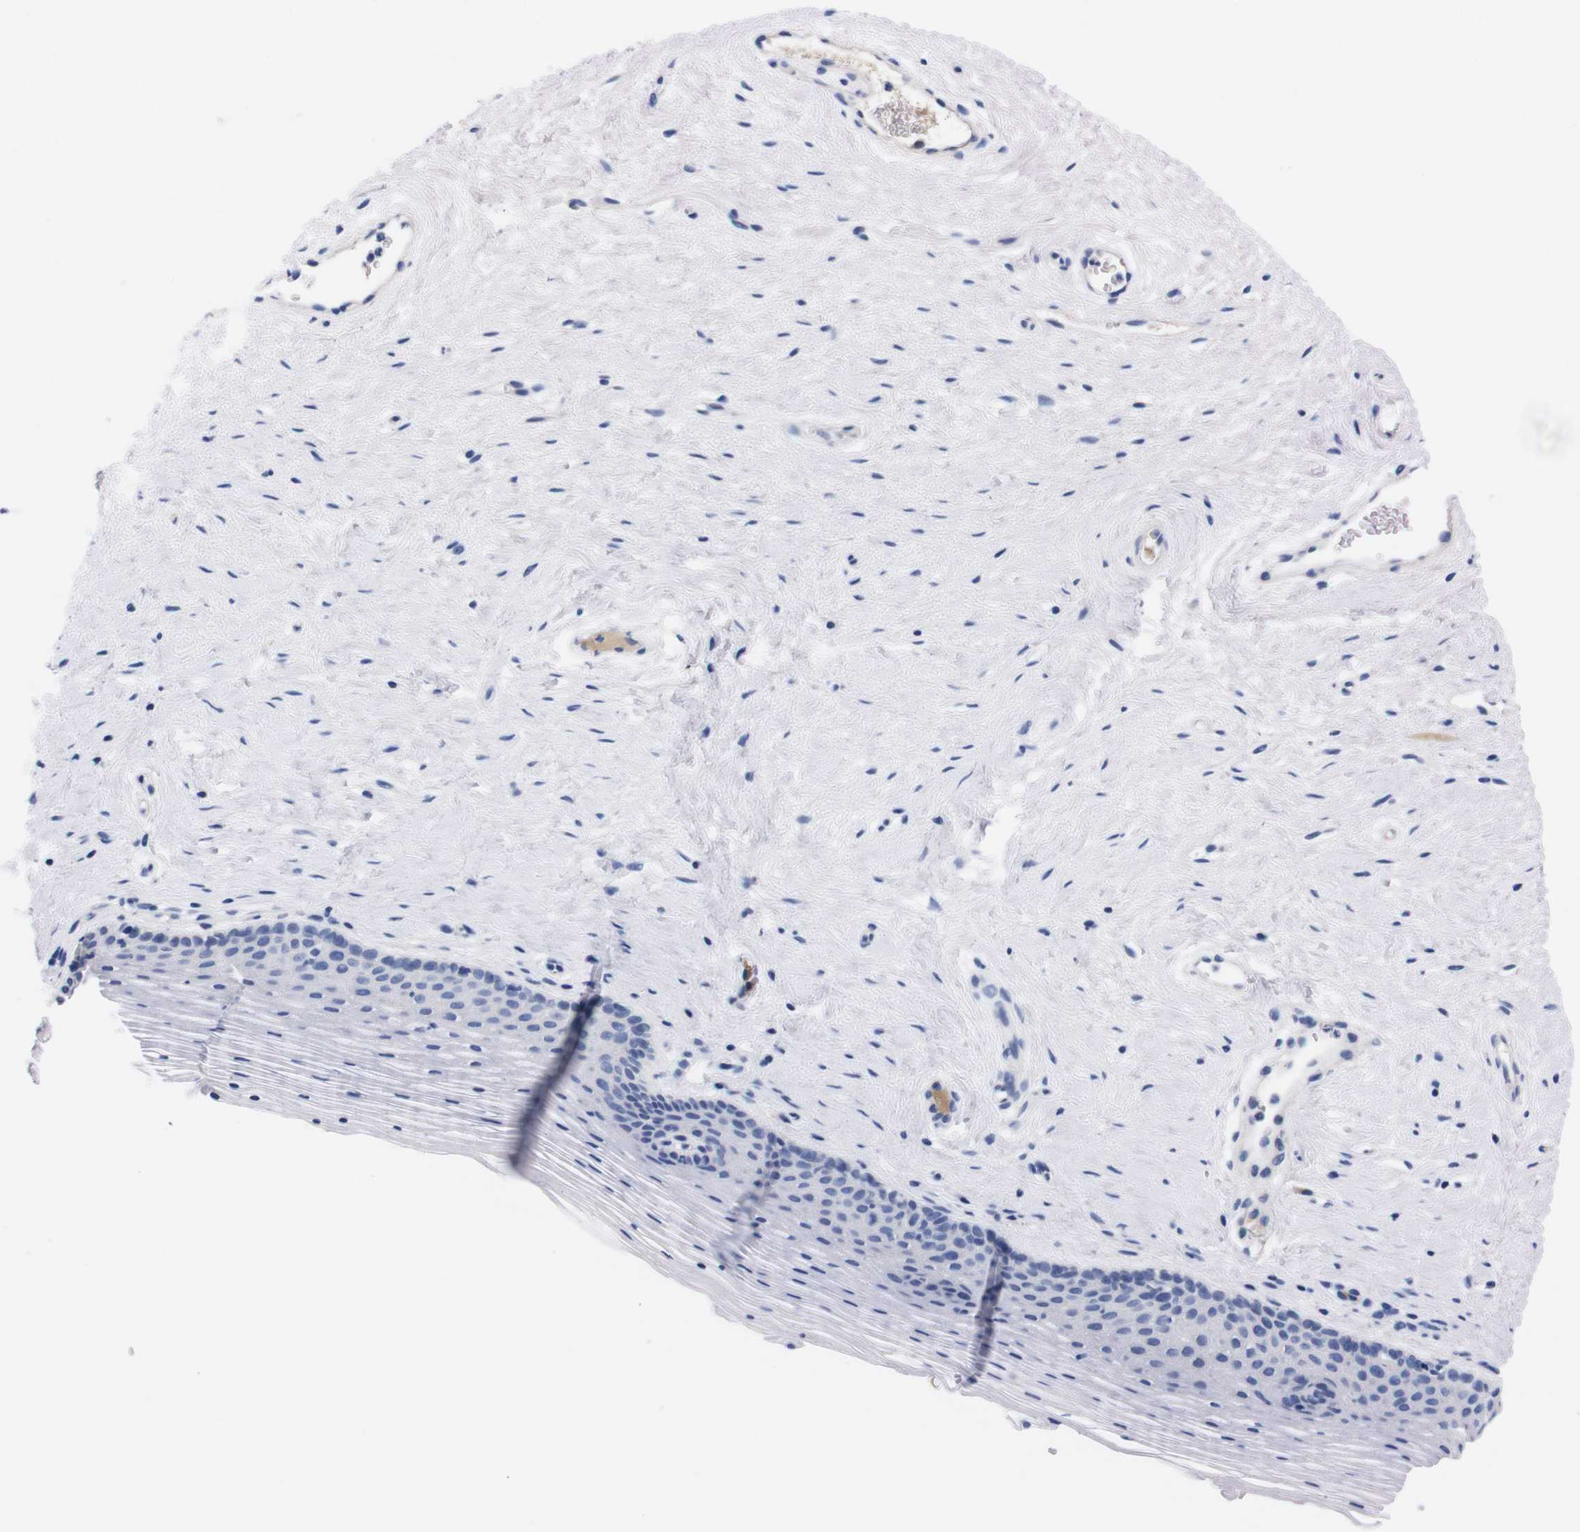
{"staining": {"intensity": "negative", "quantity": "none", "location": "none"}, "tissue": "vagina", "cell_type": "Squamous epithelial cells", "image_type": "normal", "snomed": [{"axis": "morphology", "description": "Normal tissue, NOS"}, {"axis": "topography", "description": "Vagina"}], "caption": "Immunohistochemical staining of normal human vagina displays no significant positivity in squamous epithelial cells. (DAB (3,3'-diaminobenzidine) immunohistochemistry, high magnification).", "gene": "FAM210A", "patient": {"sex": "female", "age": 32}}